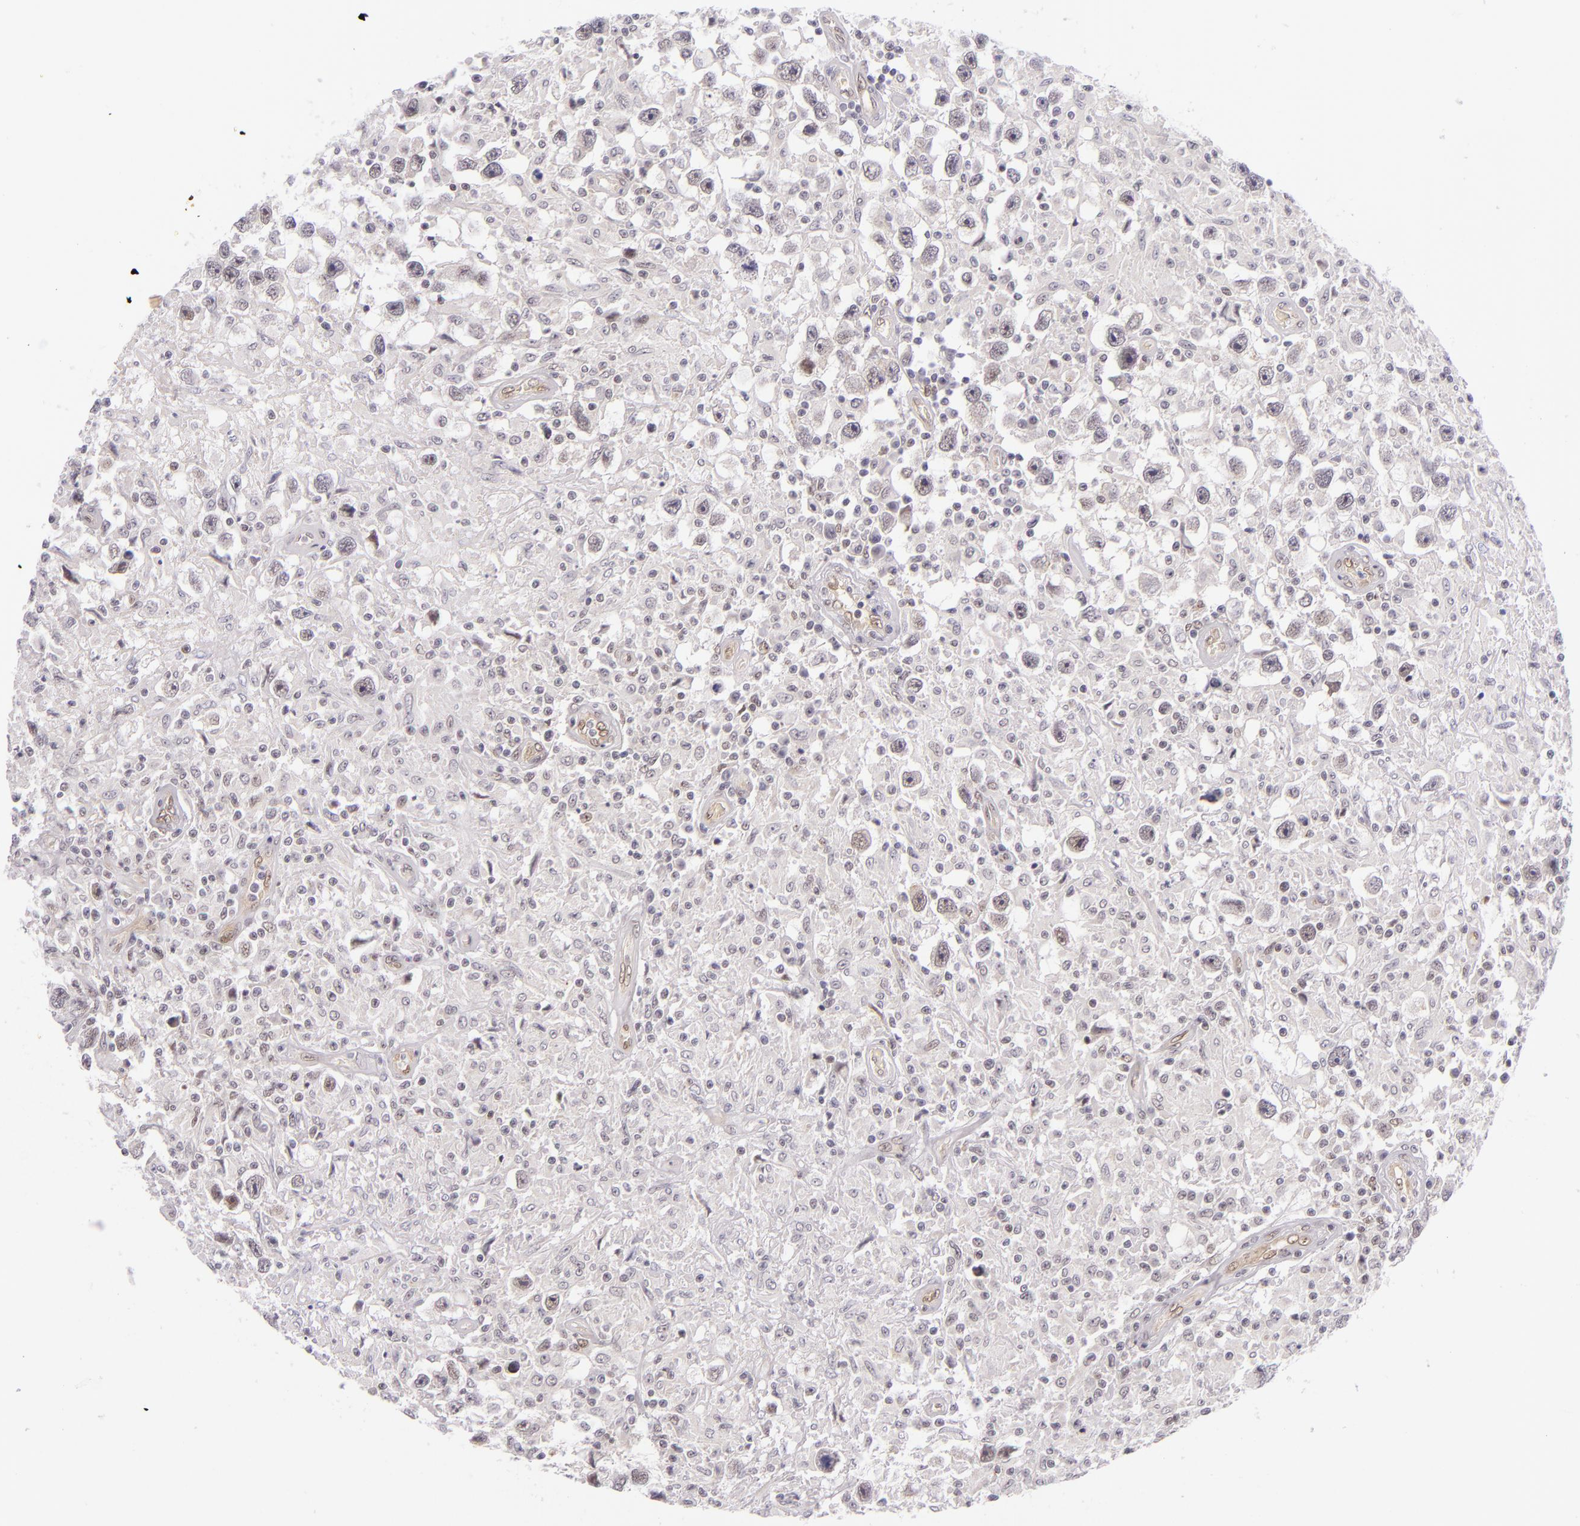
{"staining": {"intensity": "negative", "quantity": "none", "location": "none"}, "tissue": "testis cancer", "cell_type": "Tumor cells", "image_type": "cancer", "snomed": [{"axis": "morphology", "description": "Seminoma, NOS"}, {"axis": "topography", "description": "Testis"}], "caption": "Protein analysis of testis cancer demonstrates no significant positivity in tumor cells.", "gene": "BCL3", "patient": {"sex": "male", "age": 34}}